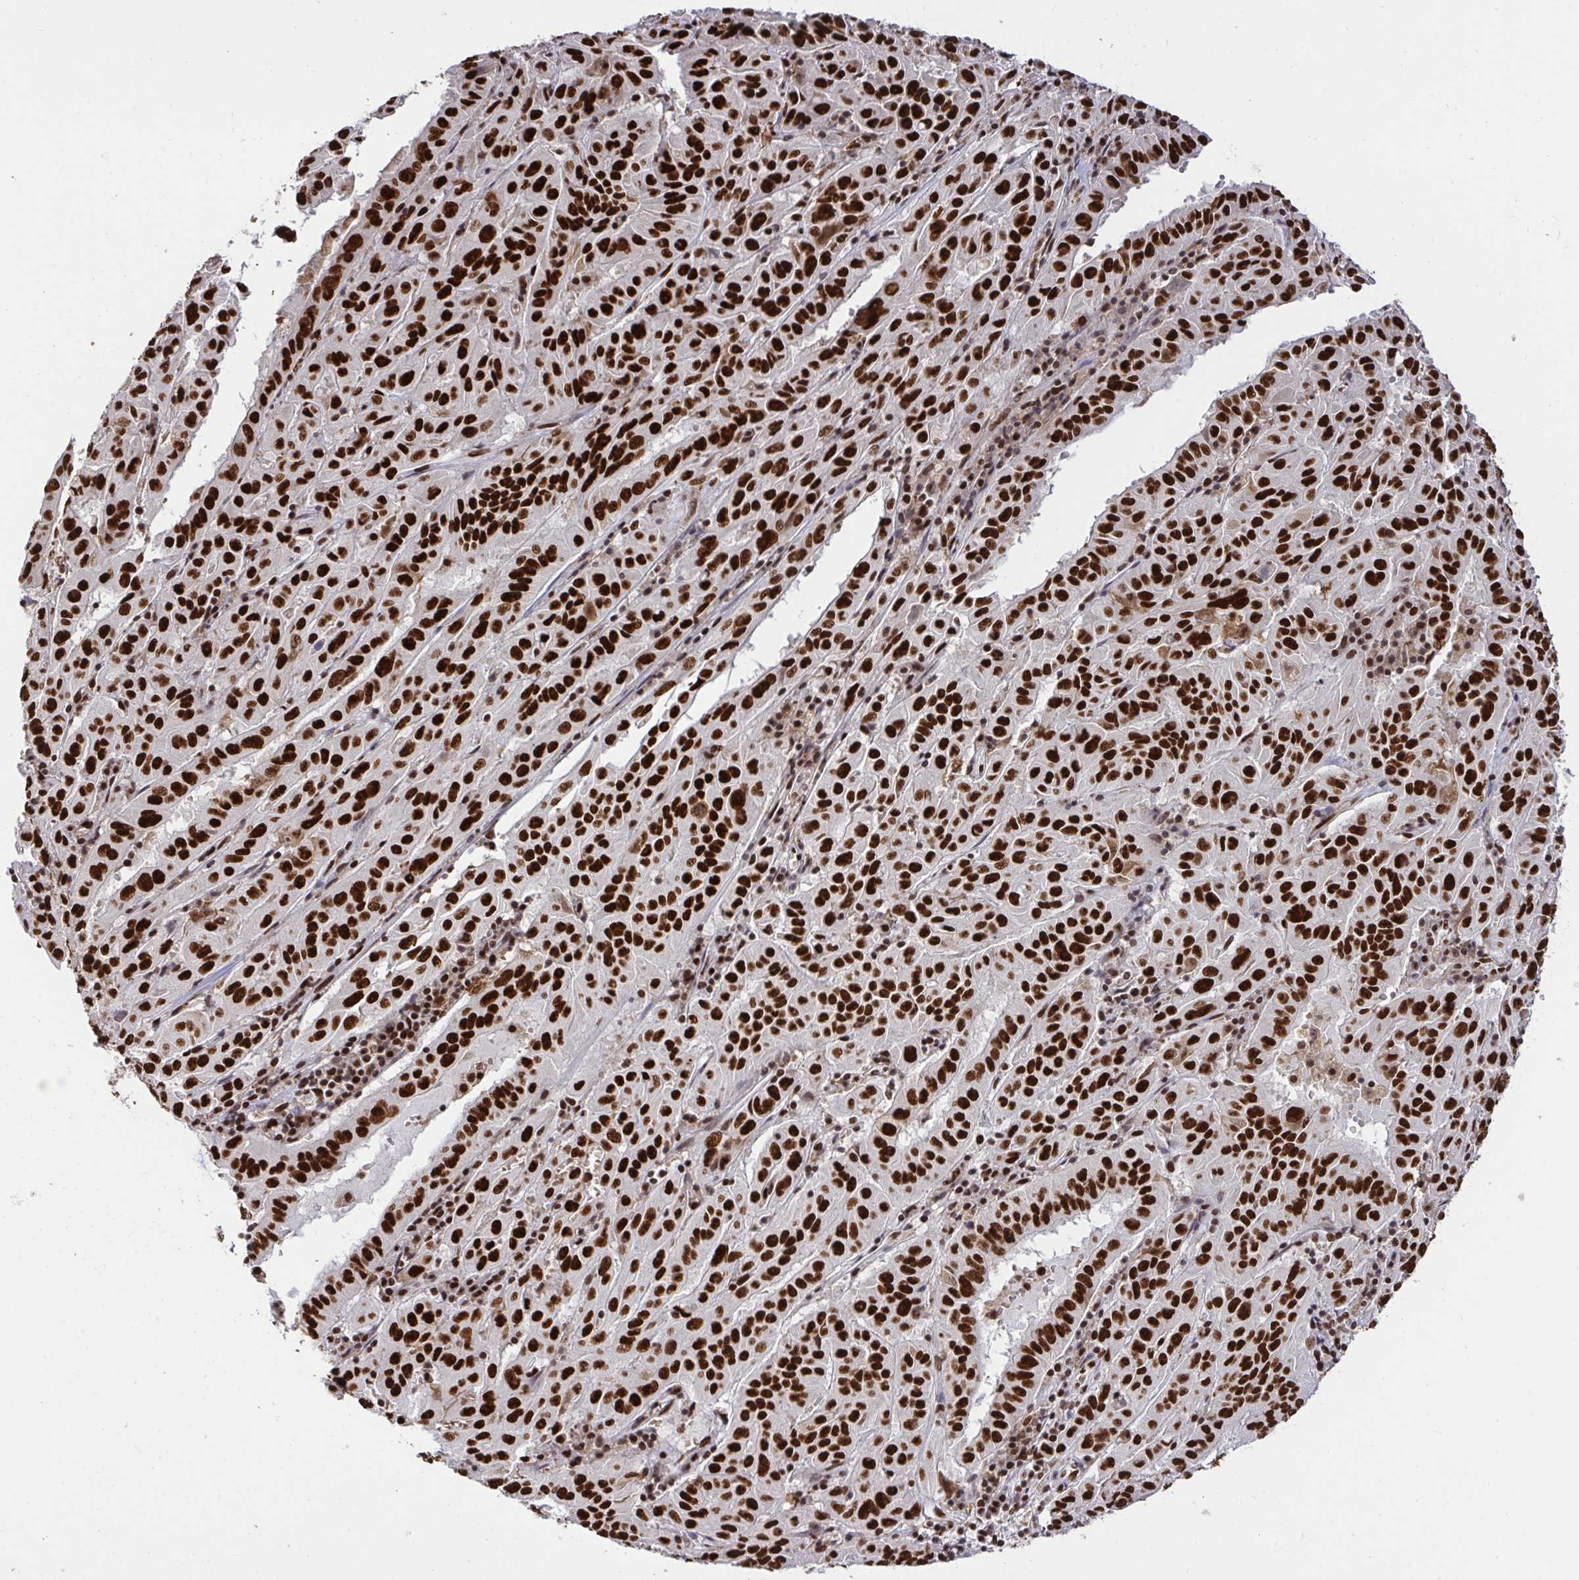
{"staining": {"intensity": "strong", "quantity": ">75%", "location": "nuclear"}, "tissue": "pancreatic cancer", "cell_type": "Tumor cells", "image_type": "cancer", "snomed": [{"axis": "morphology", "description": "Adenocarcinoma, NOS"}, {"axis": "topography", "description": "Pancreas"}], "caption": "Immunohistochemical staining of human adenocarcinoma (pancreatic) displays strong nuclear protein staining in approximately >75% of tumor cells. The staining was performed using DAB, with brown indicating positive protein expression. Nuclei are stained blue with hematoxylin.", "gene": "HNRNPL", "patient": {"sex": "male", "age": 63}}